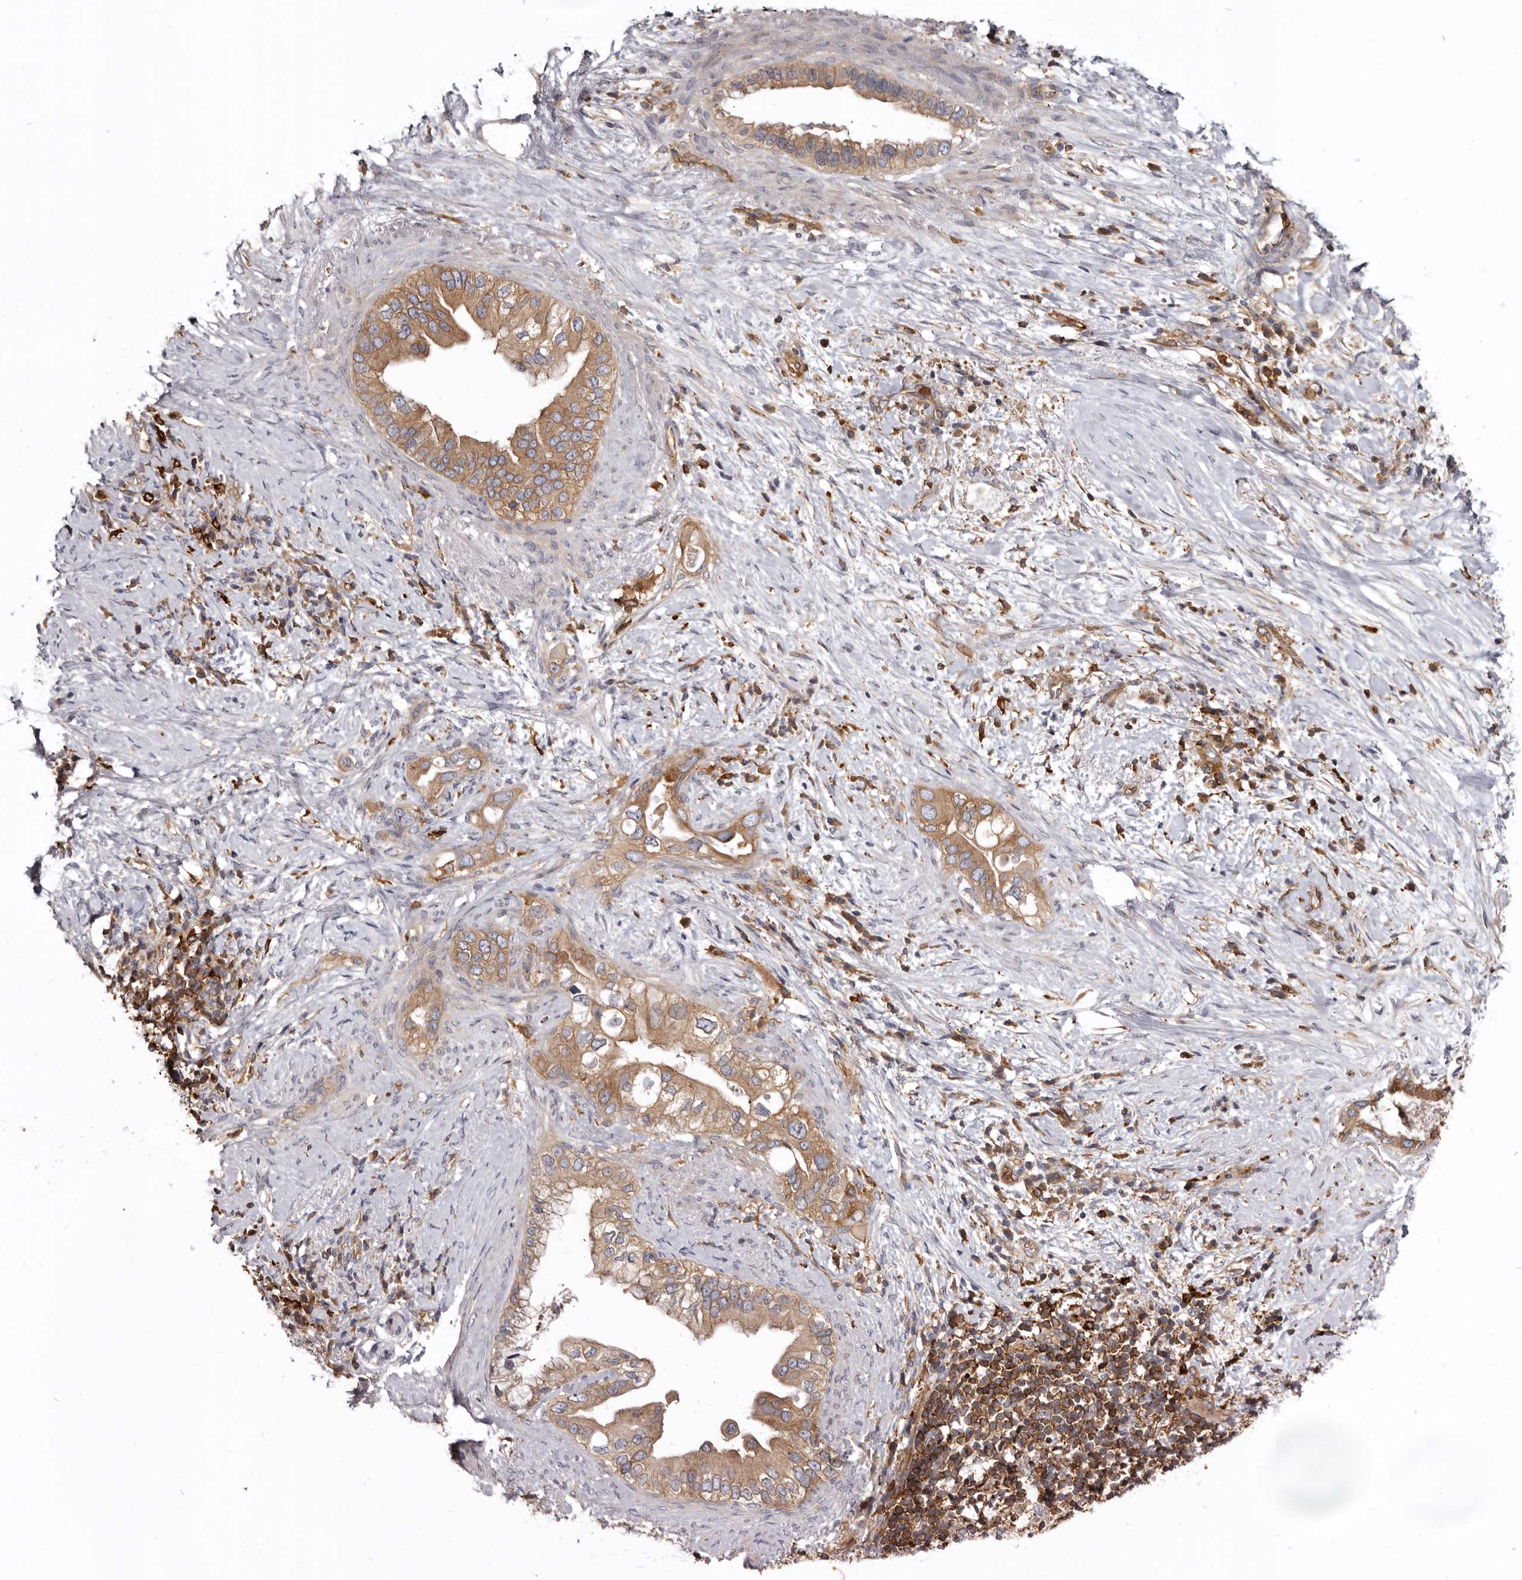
{"staining": {"intensity": "moderate", "quantity": ">75%", "location": "cytoplasmic/membranous"}, "tissue": "pancreatic cancer", "cell_type": "Tumor cells", "image_type": "cancer", "snomed": [{"axis": "morphology", "description": "Inflammation, NOS"}, {"axis": "morphology", "description": "Adenocarcinoma, NOS"}, {"axis": "topography", "description": "Pancreas"}], "caption": "DAB immunohistochemical staining of adenocarcinoma (pancreatic) shows moderate cytoplasmic/membranous protein staining in about >75% of tumor cells.", "gene": "CBL", "patient": {"sex": "female", "age": 56}}